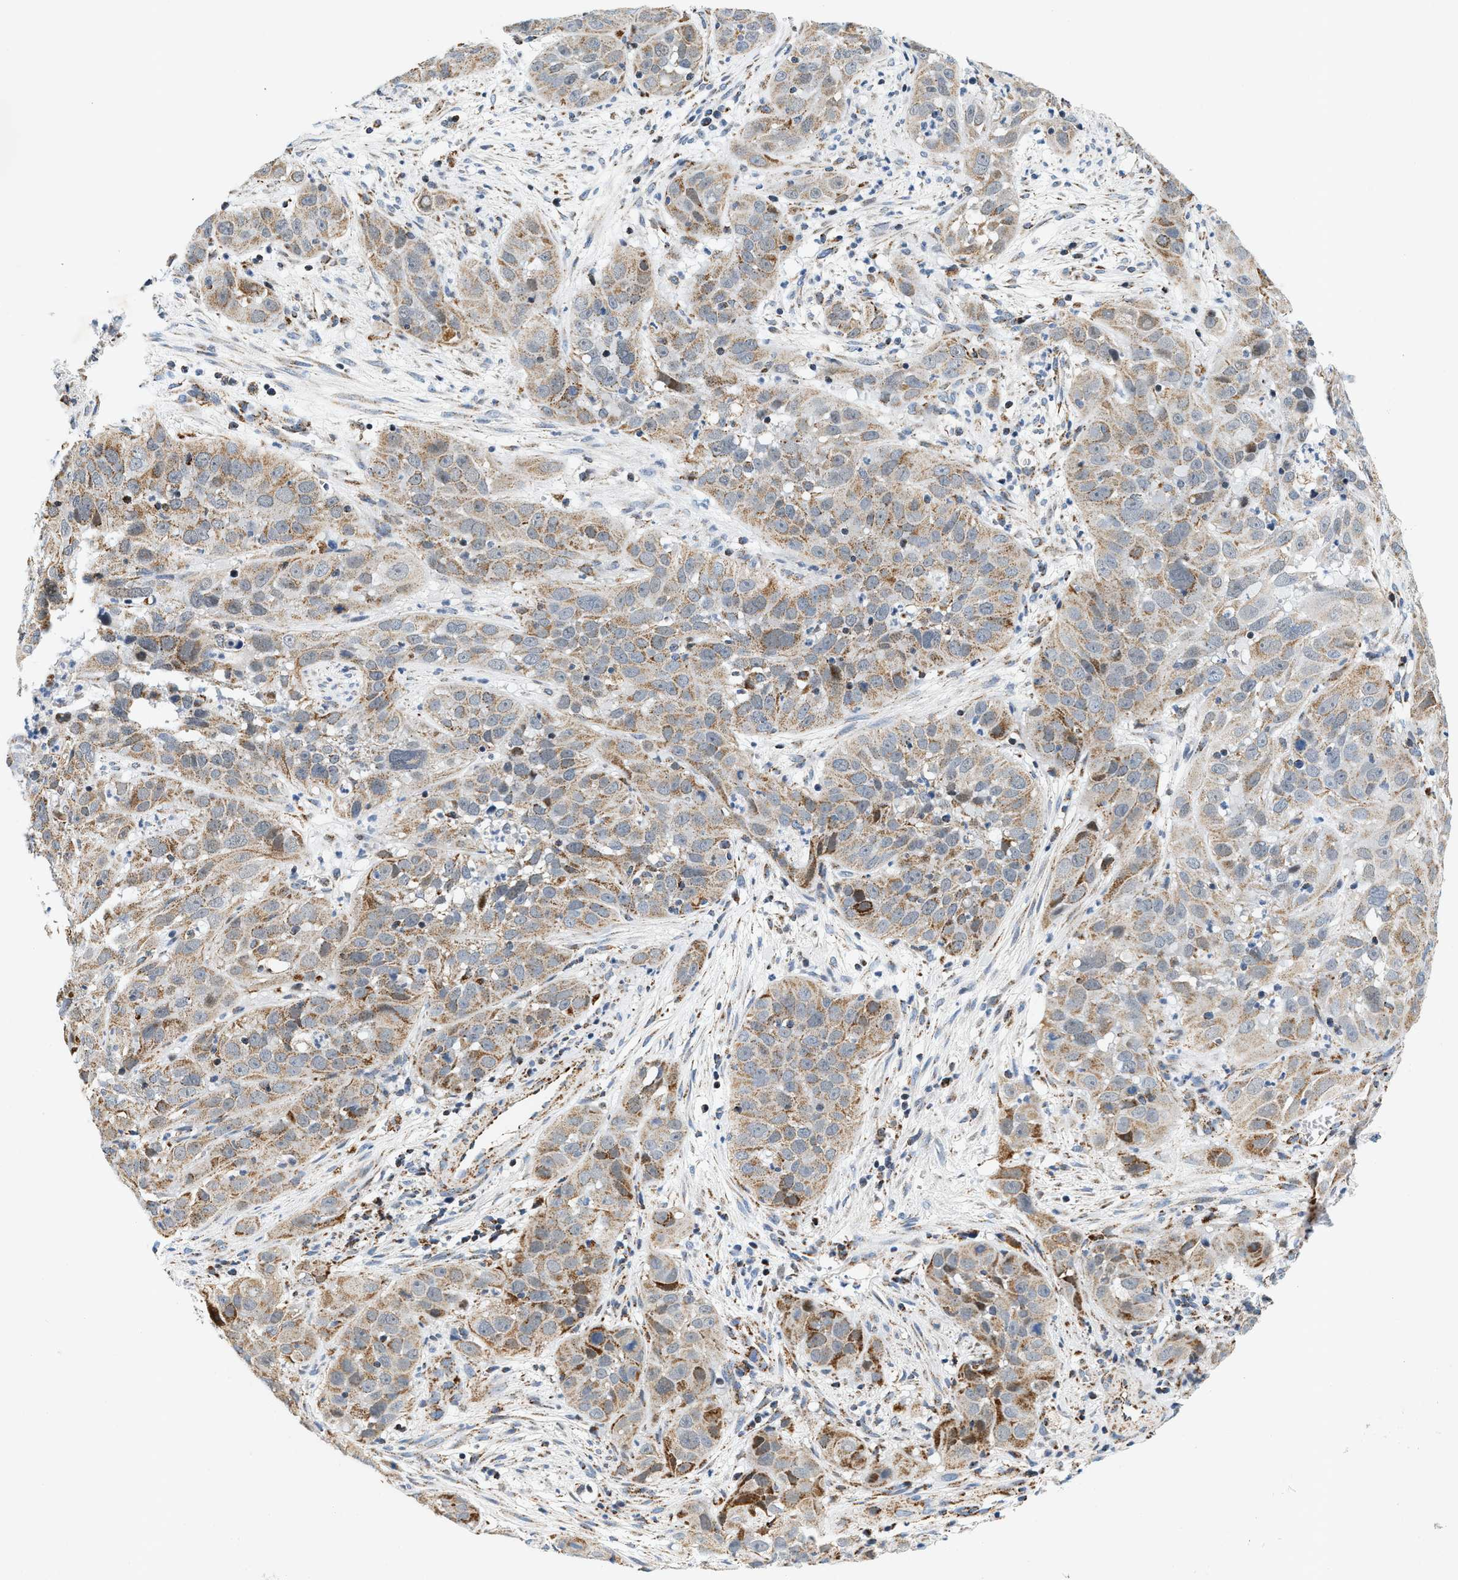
{"staining": {"intensity": "moderate", "quantity": ">75%", "location": "cytoplasmic/membranous"}, "tissue": "cervical cancer", "cell_type": "Tumor cells", "image_type": "cancer", "snomed": [{"axis": "morphology", "description": "Squamous cell carcinoma, NOS"}, {"axis": "topography", "description": "Cervix"}], "caption": "This photomicrograph reveals cervical cancer (squamous cell carcinoma) stained with immunohistochemistry (IHC) to label a protein in brown. The cytoplasmic/membranous of tumor cells show moderate positivity for the protein. Nuclei are counter-stained blue.", "gene": "PDE1A", "patient": {"sex": "female", "age": 32}}